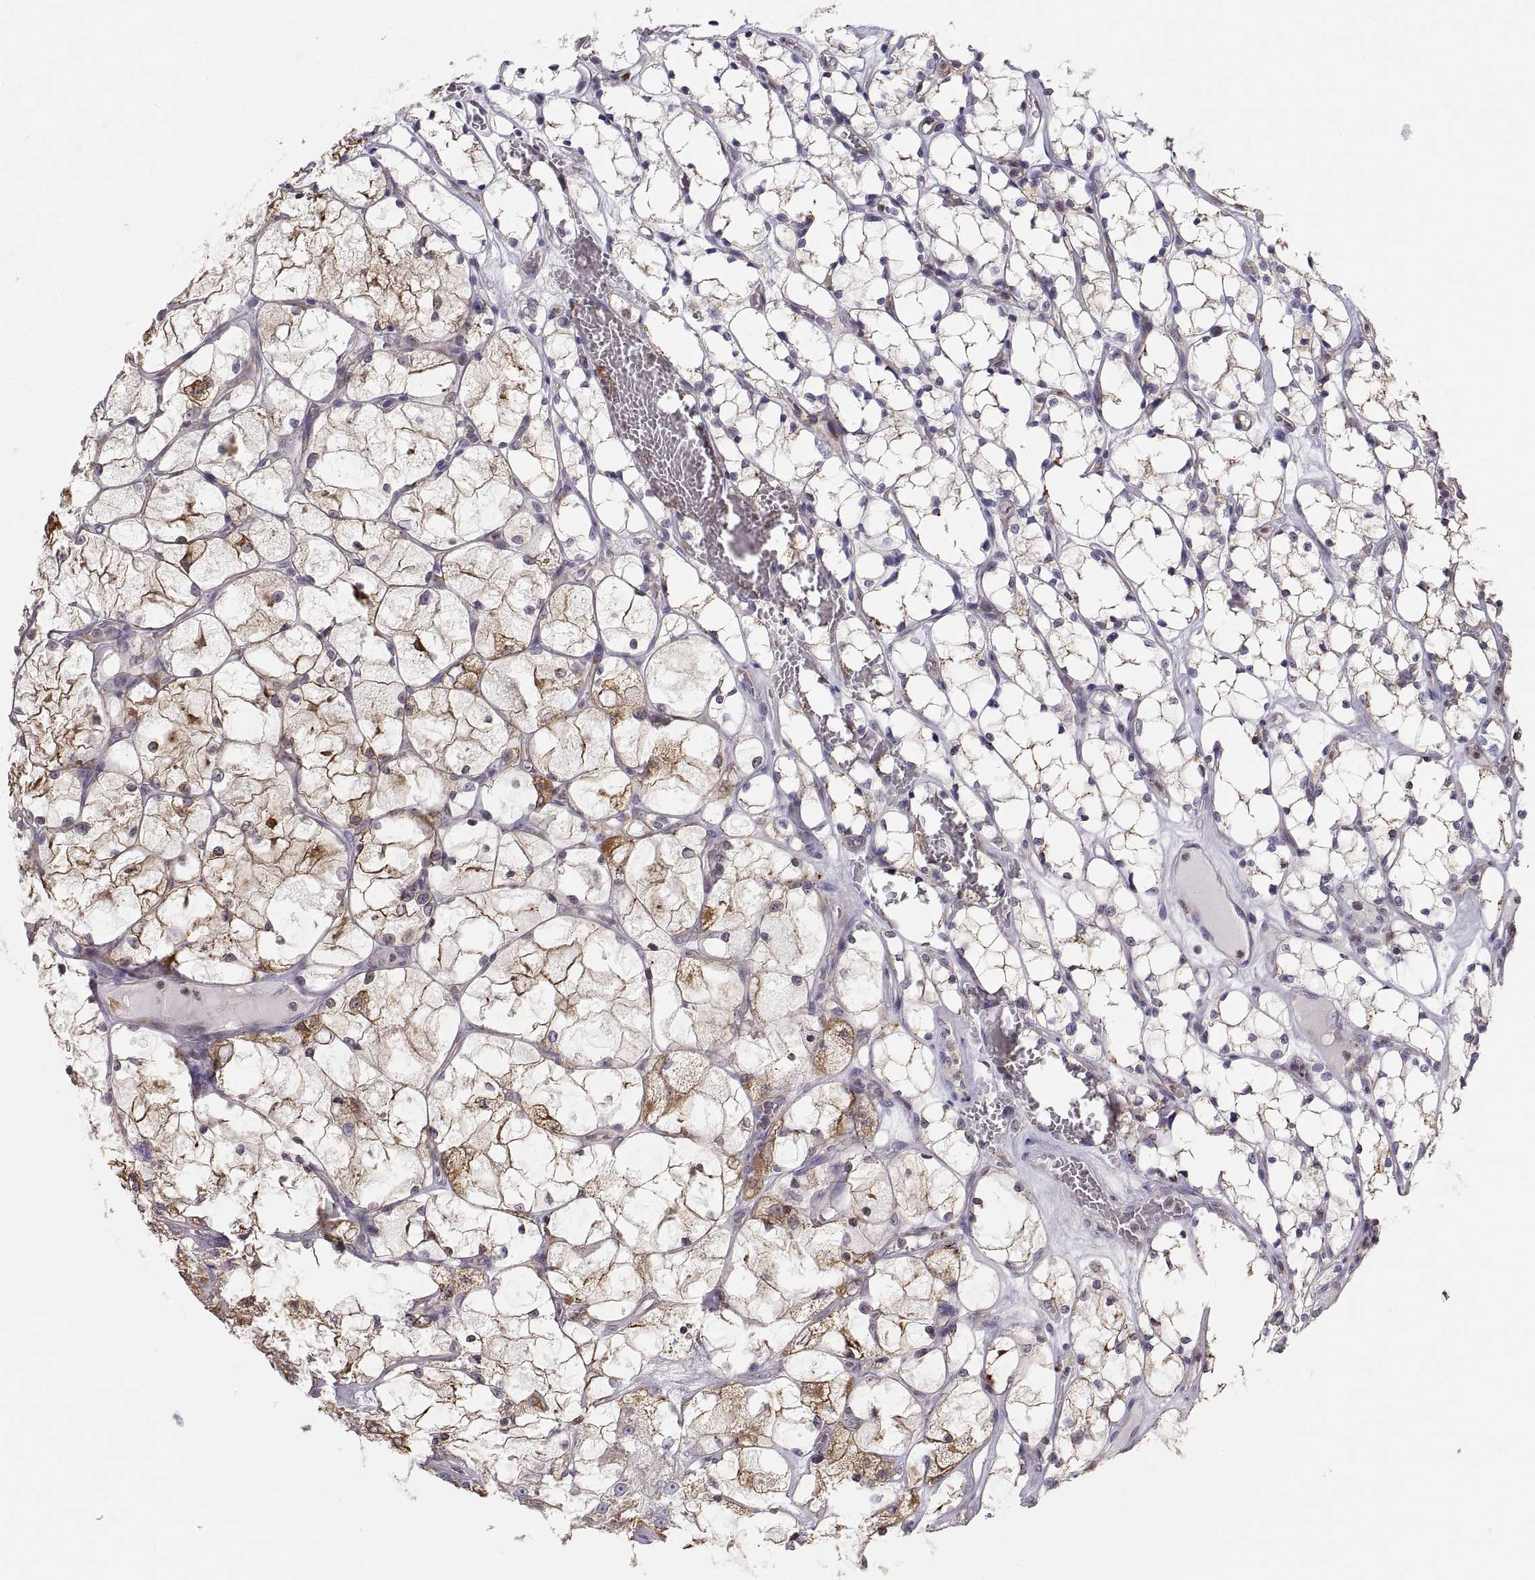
{"staining": {"intensity": "strong", "quantity": "<25%", "location": "cytoplasmic/membranous"}, "tissue": "renal cancer", "cell_type": "Tumor cells", "image_type": "cancer", "snomed": [{"axis": "morphology", "description": "Adenocarcinoma, NOS"}, {"axis": "topography", "description": "Kidney"}], "caption": "Human adenocarcinoma (renal) stained with a protein marker reveals strong staining in tumor cells.", "gene": "ERO1A", "patient": {"sex": "female", "age": 69}}